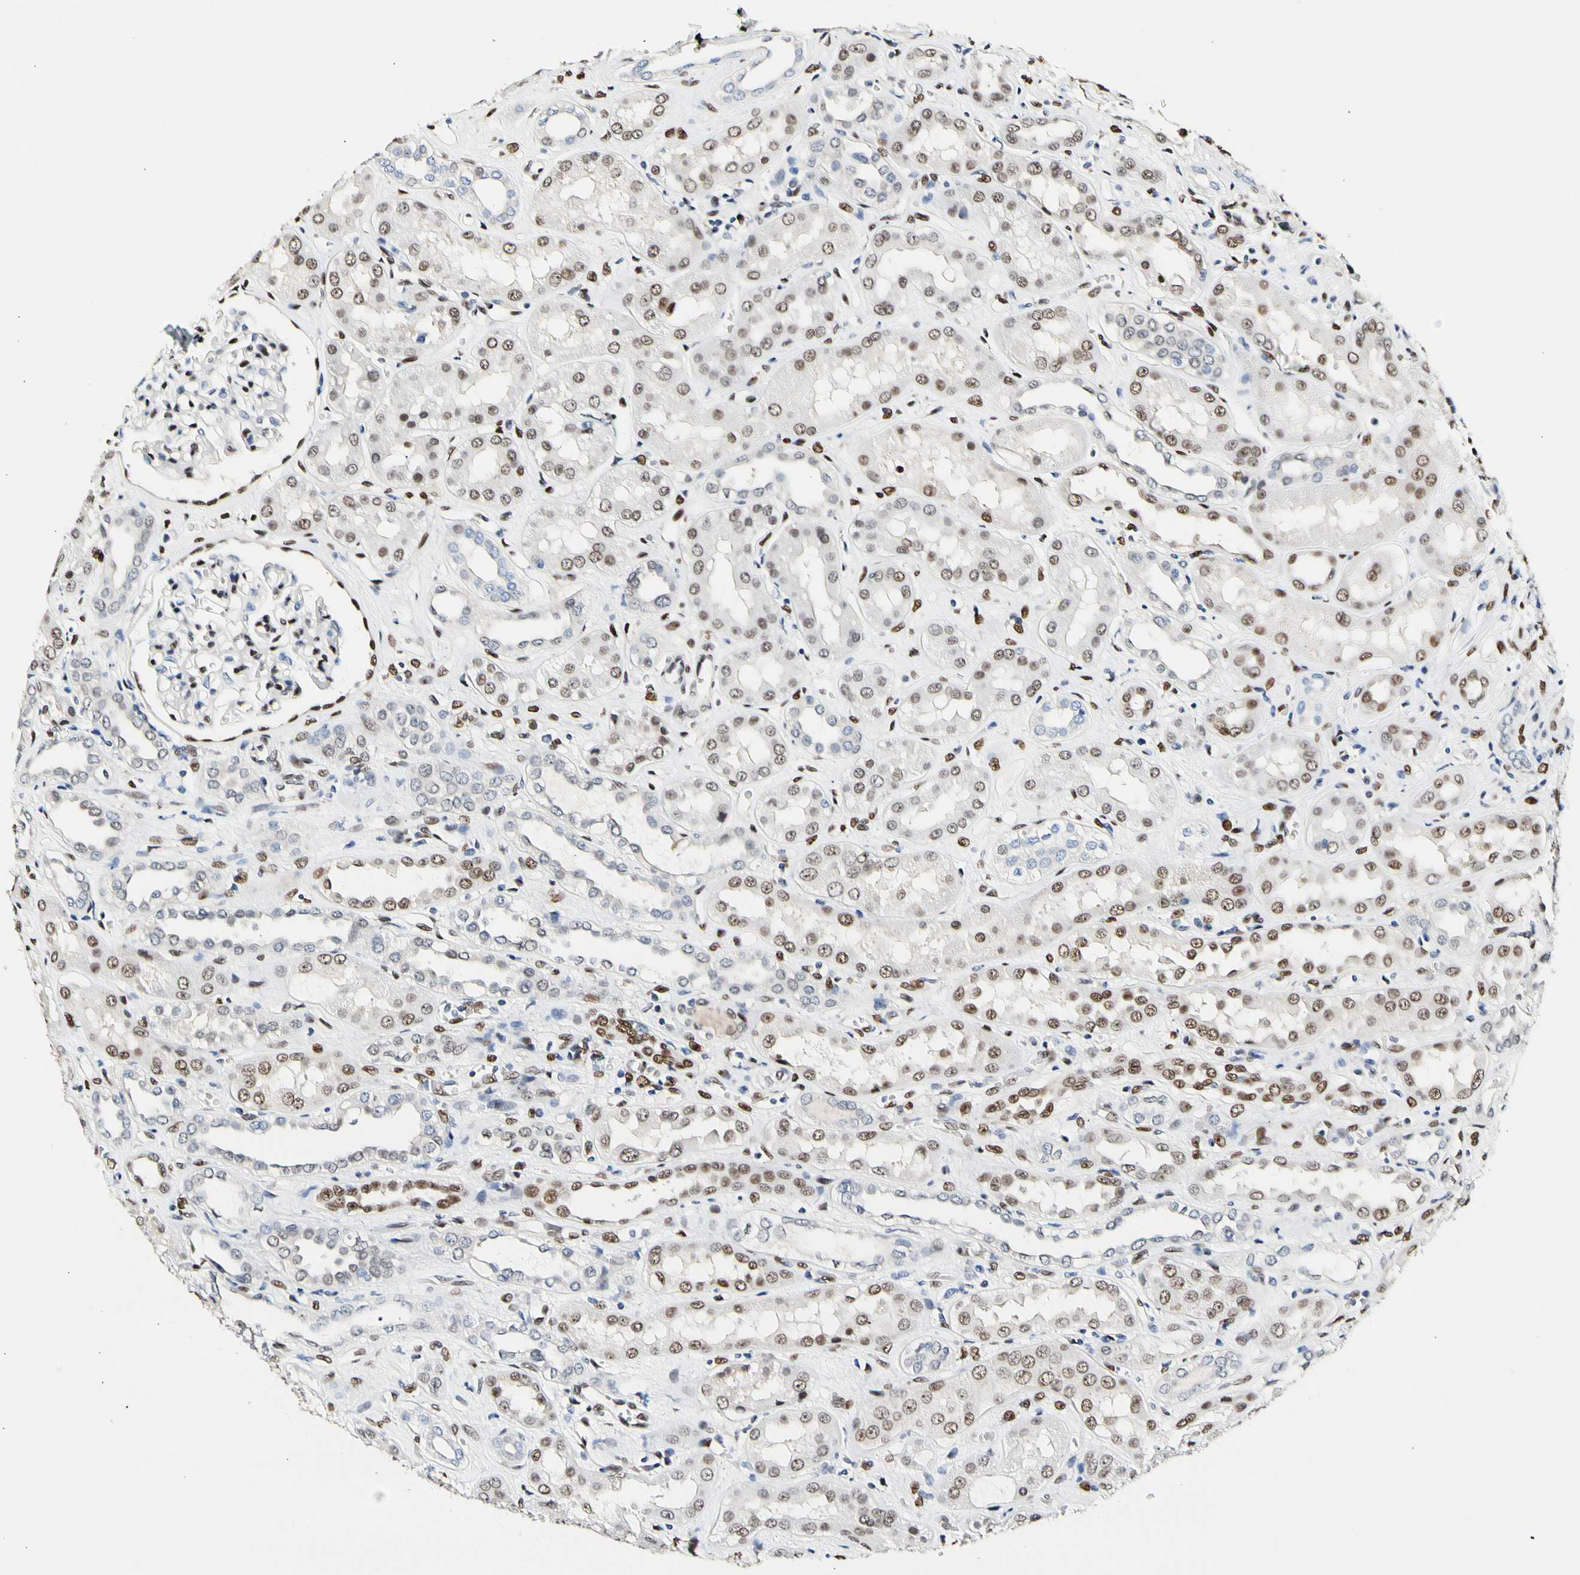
{"staining": {"intensity": "weak", "quantity": "<25%", "location": "nuclear"}, "tissue": "kidney", "cell_type": "Cells in glomeruli", "image_type": "normal", "snomed": [{"axis": "morphology", "description": "Normal tissue, NOS"}, {"axis": "topography", "description": "Kidney"}], "caption": "This image is of unremarkable kidney stained with immunohistochemistry to label a protein in brown with the nuclei are counter-stained blue. There is no staining in cells in glomeruli. The staining is performed using DAB (3,3'-diaminobenzidine) brown chromogen with nuclei counter-stained in using hematoxylin.", "gene": "NFIA", "patient": {"sex": "male", "age": 59}}